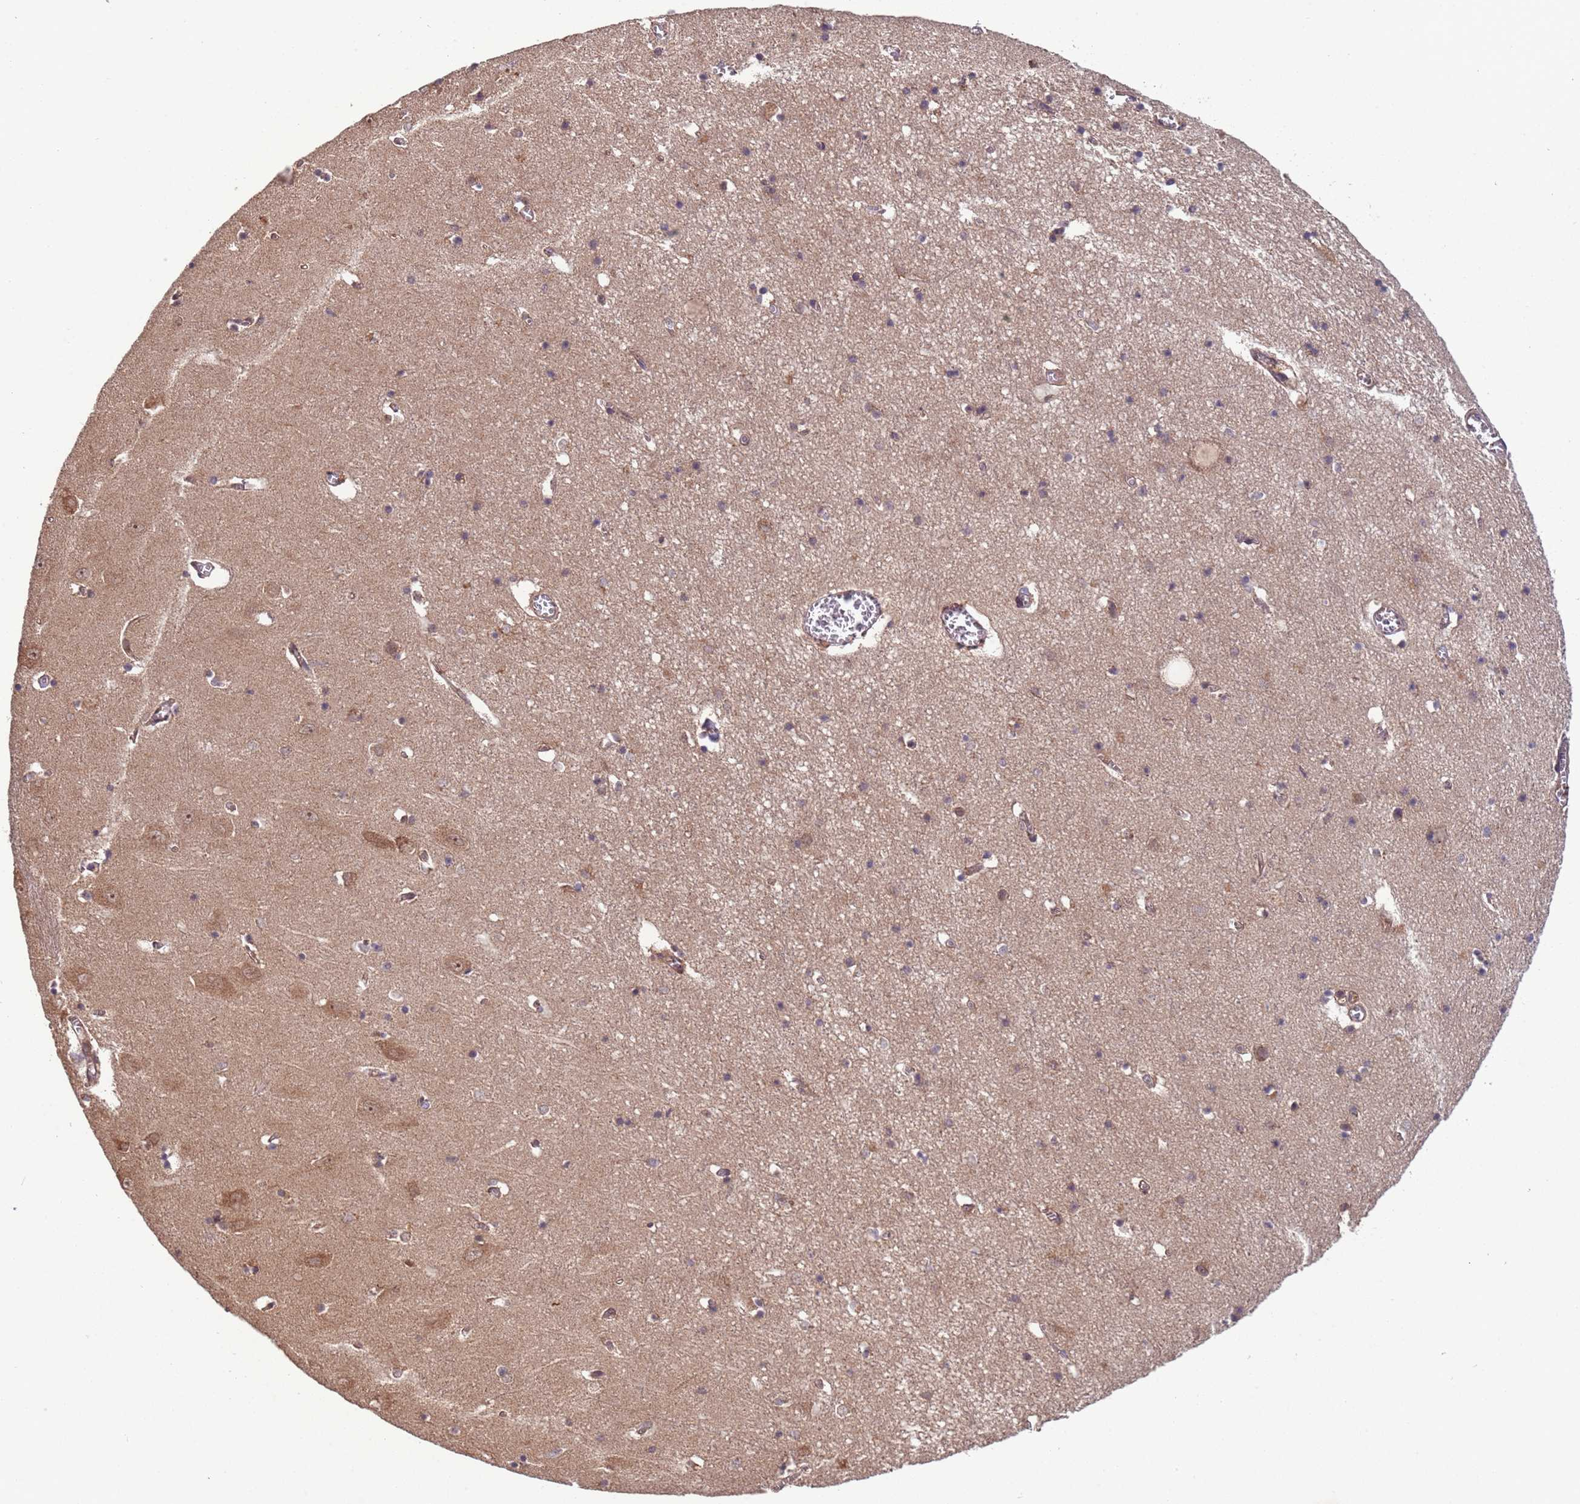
{"staining": {"intensity": "weak", "quantity": "<25%", "location": "cytoplasmic/membranous"}, "tissue": "hippocampus", "cell_type": "Glial cells", "image_type": "normal", "snomed": [{"axis": "morphology", "description": "Normal tissue, NOS"}, {"axis": "topography", "description": "Hippocampus"}], "caption": "DAB (3,3'-diaminobenzidine) immunohistochemical staining of unremarkable hippocampus reveals no significant positivity in glial cells. (DAB (3,3'-diaminobenzidine) IHC with hematoxylin counter stain).", "gene": "ERI1", "patient": {"sex": "male", "age": 70}}